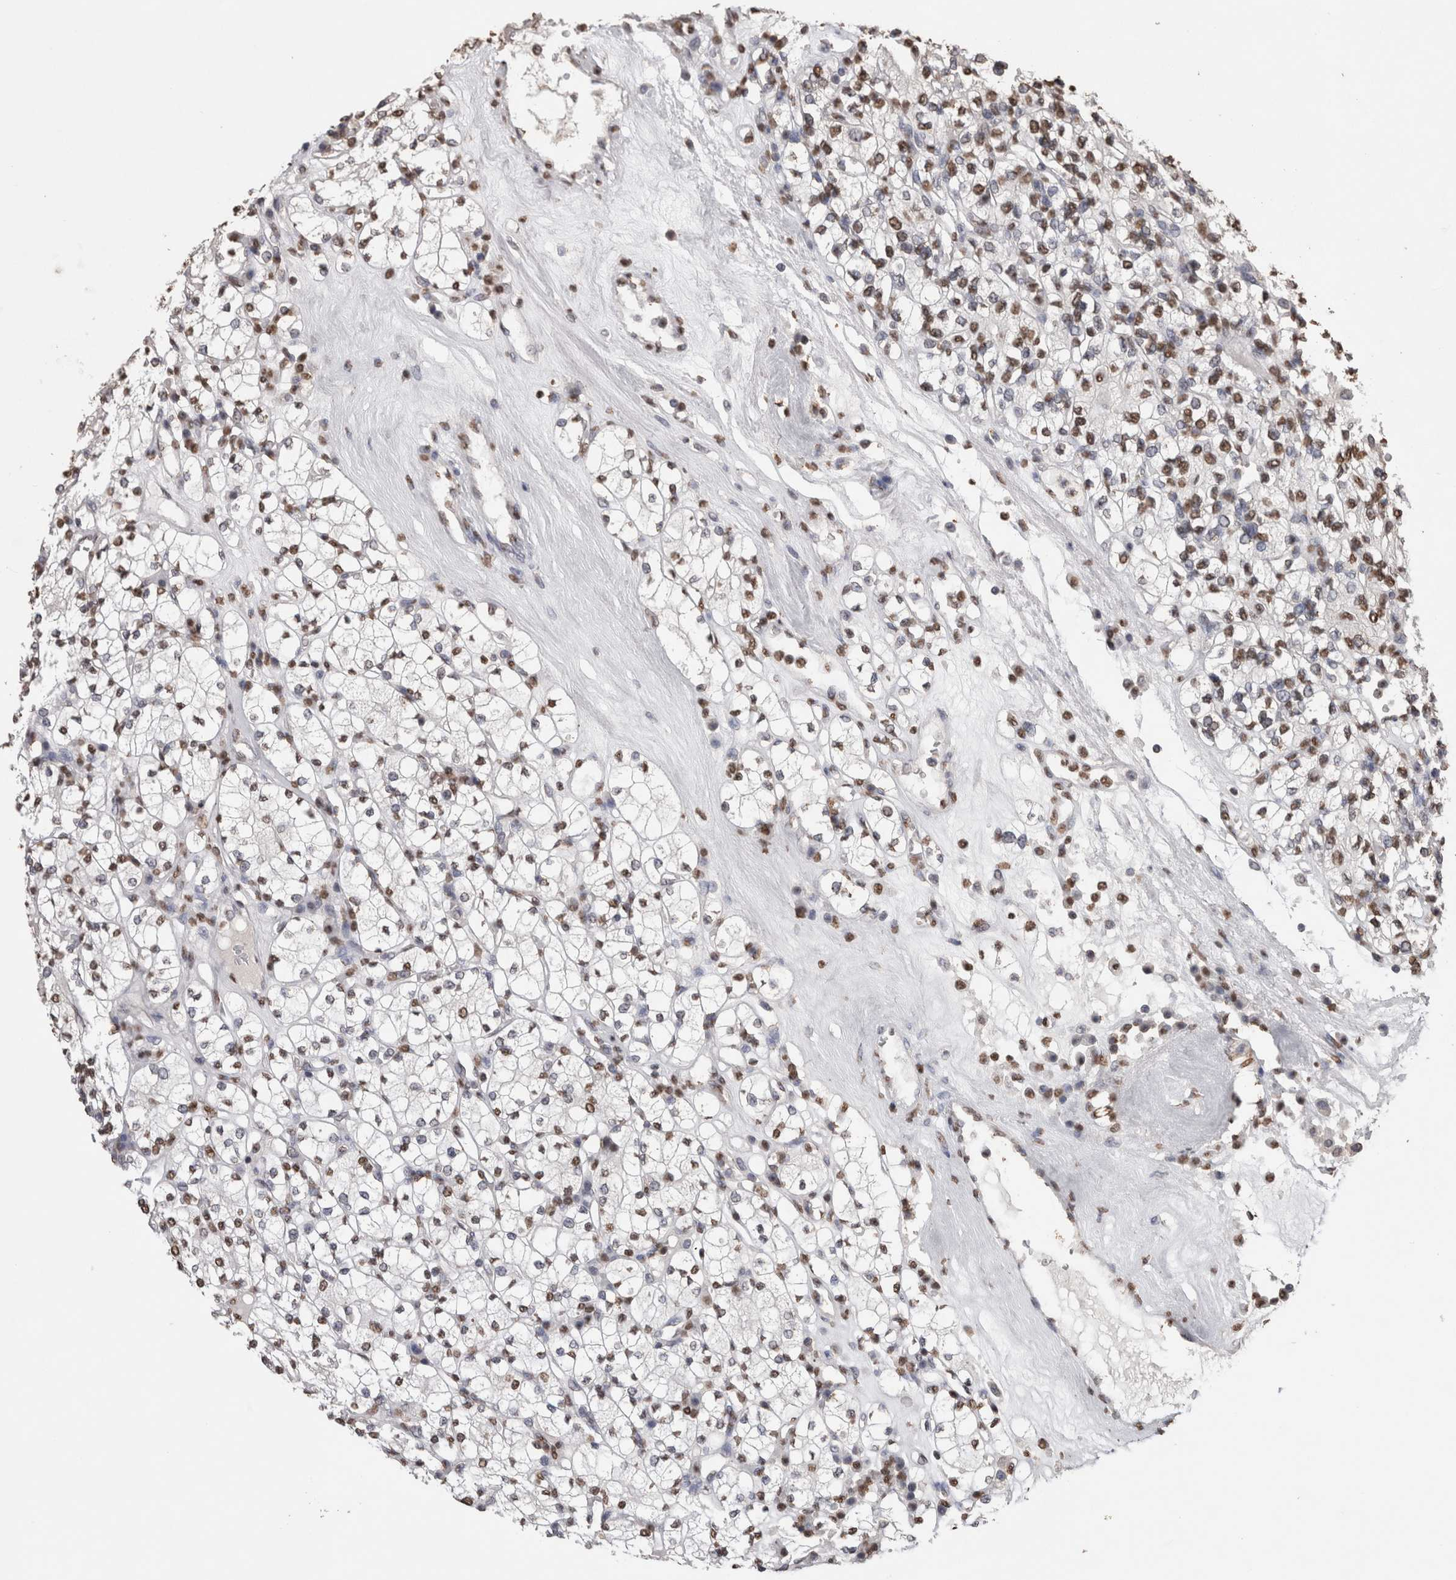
{"staining": {"intensity": "moderate", "quantity": ">75%", "location": "nuclear"}, "tissue": "renal cancer", "cell_type": "Tumor cells", "image_type": "cancer", "snomed": [{"axis": "morphology", "description": "Adenocarcinoma, NOS"}, {"axis": "topography", "description": "Kidney"}], "caption": "Moderate nuclear expression for a protein is identified in approximately >75% of tumor cells of renal cancer using immunohistochemistry (IHC).", "gene": "NTHL1", "patient": {"sex": "male", "age": 77}}